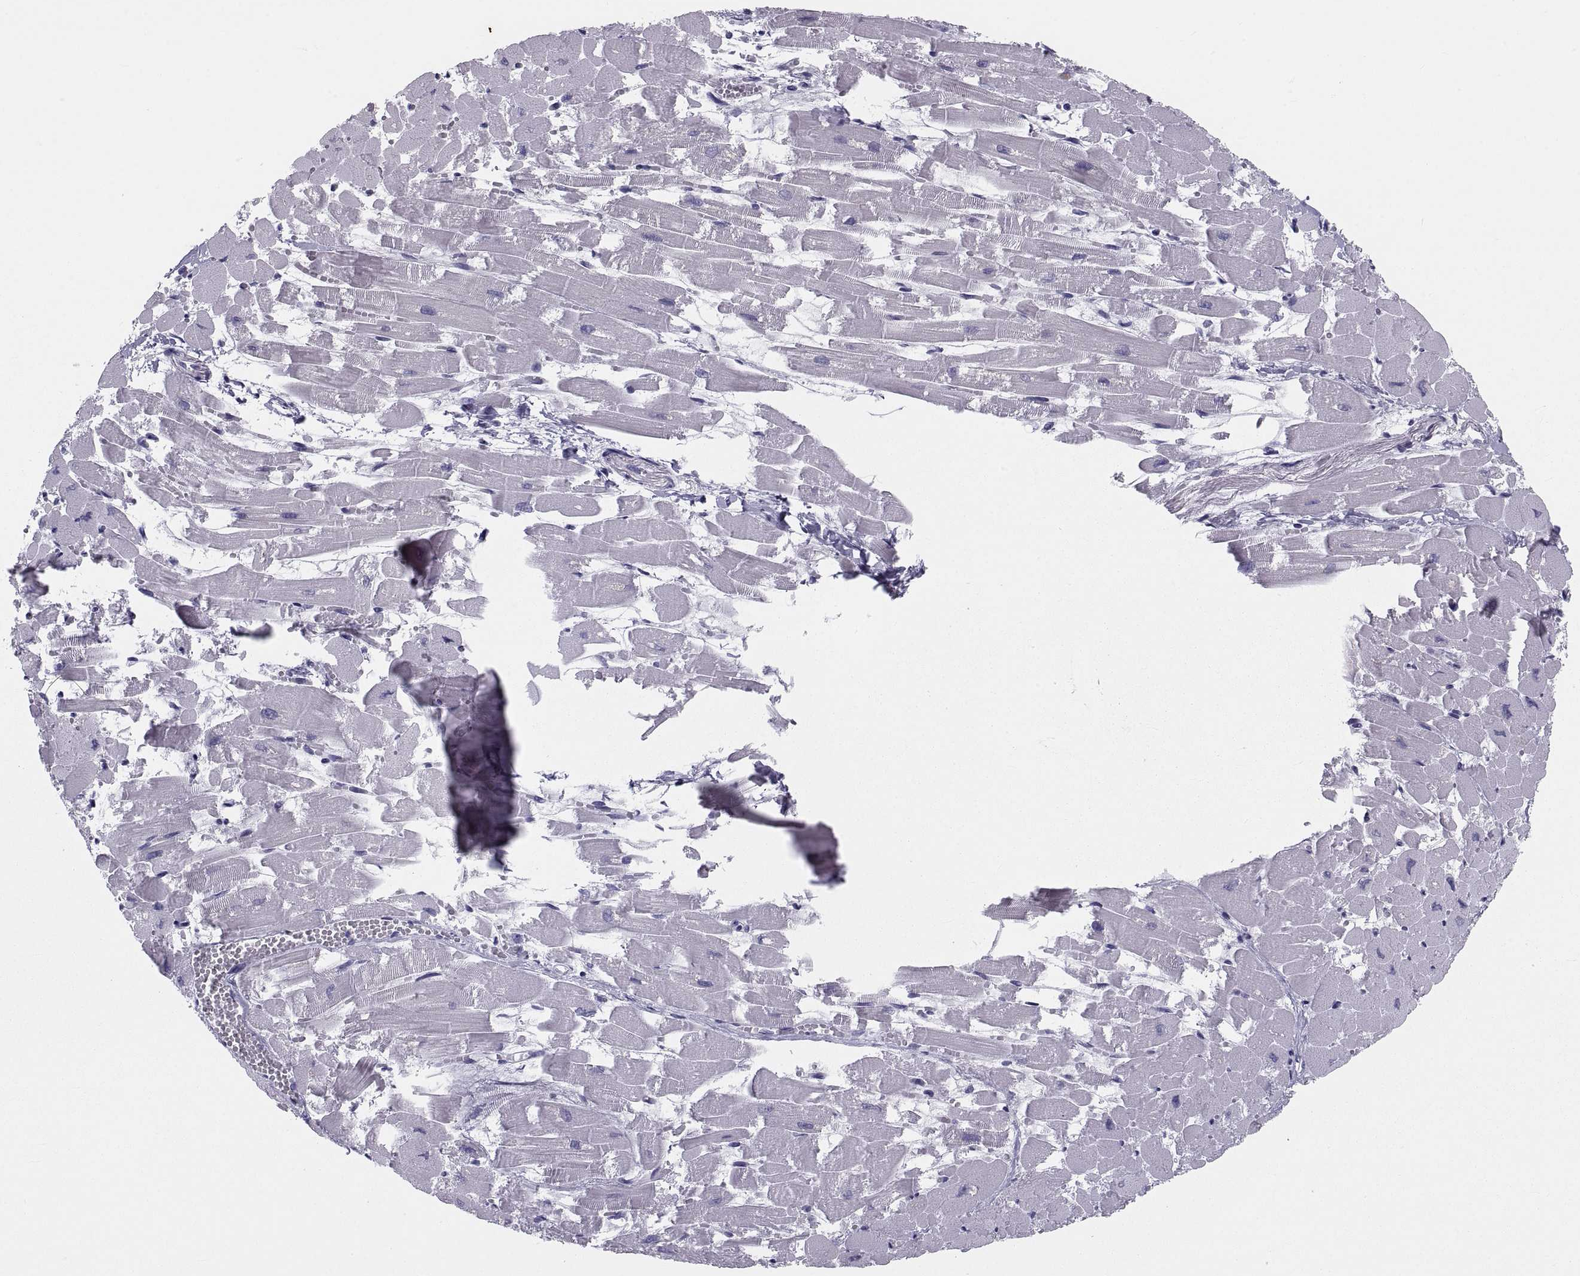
{"staining": {"intensity": "negative", "quantity": "none", "location": "none"}, "tissue": "heart muscle", "cell_type": "Cardiomyocytes", "image_type": "normal", "snomed": [{"axis": "morphology", "description": "Normal tissue, NOS"}, {"axis": "topography", "description": "Heart"}], "caption": "IHC micrograph of normal heart muscle: human heart muscle stained with DAB demonstrates no significant protein positivity in cardiomyocytes. Nuclei are stained in blue.", "gene": "DEFB129", "patient": {"sex": "female", "age": 52}}